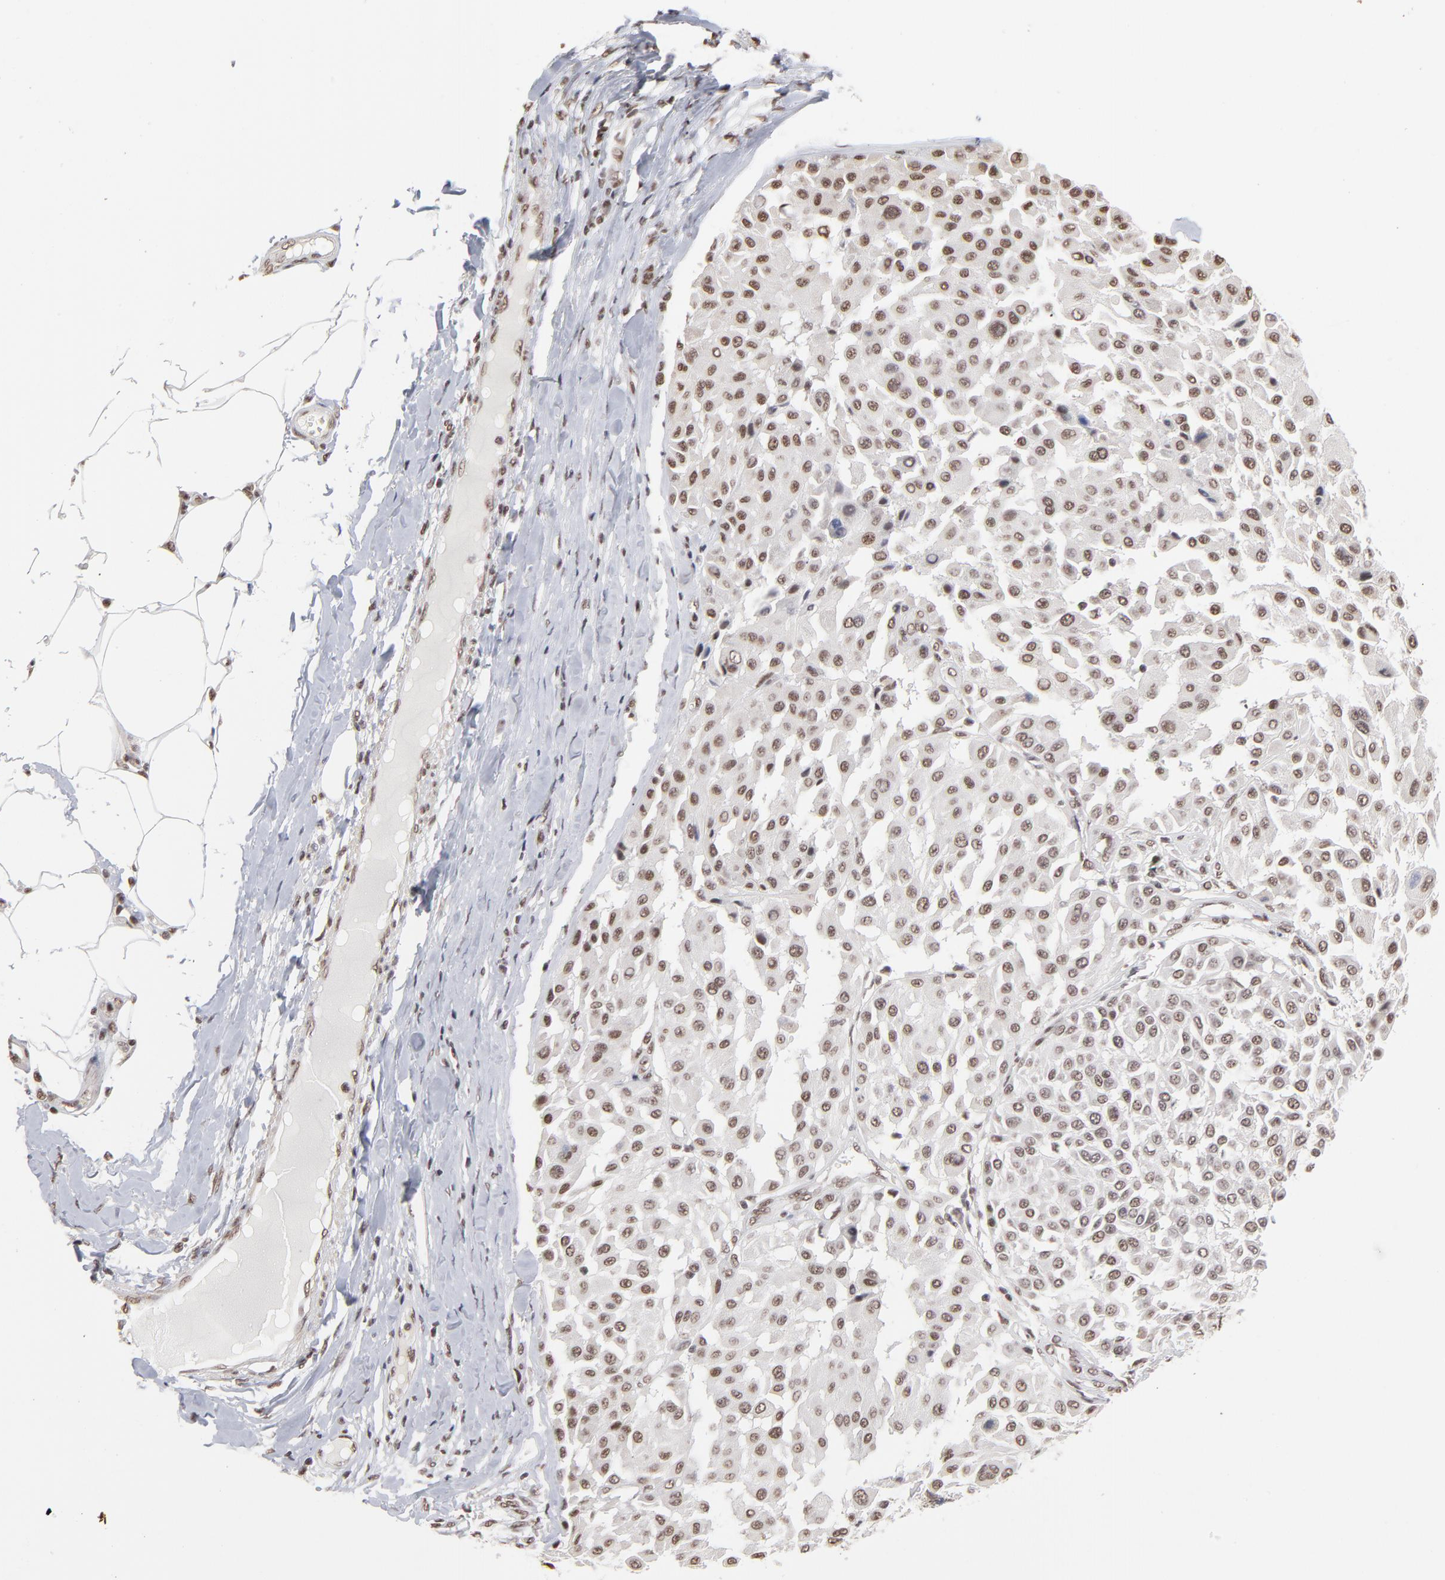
{"staining": {"intensity": "moderate", "quantity": ">75%", "location": "nuclear"}, "tissue": "melanoma", "cell_type": "Tumor cells", "image_type": "cancer", "snomed": [{"axis": "morphology", "description": "Malignant melanoma, Metastatic site"}, {"axis": "topography", "description": "Soft tissue"}], "caption": "Tumor cells exhibit moderate nuclear staining in approximately >75% of cells in melanoma.", "gene": "ZNF3", "patient": {"sex": "male", "age": 41}}